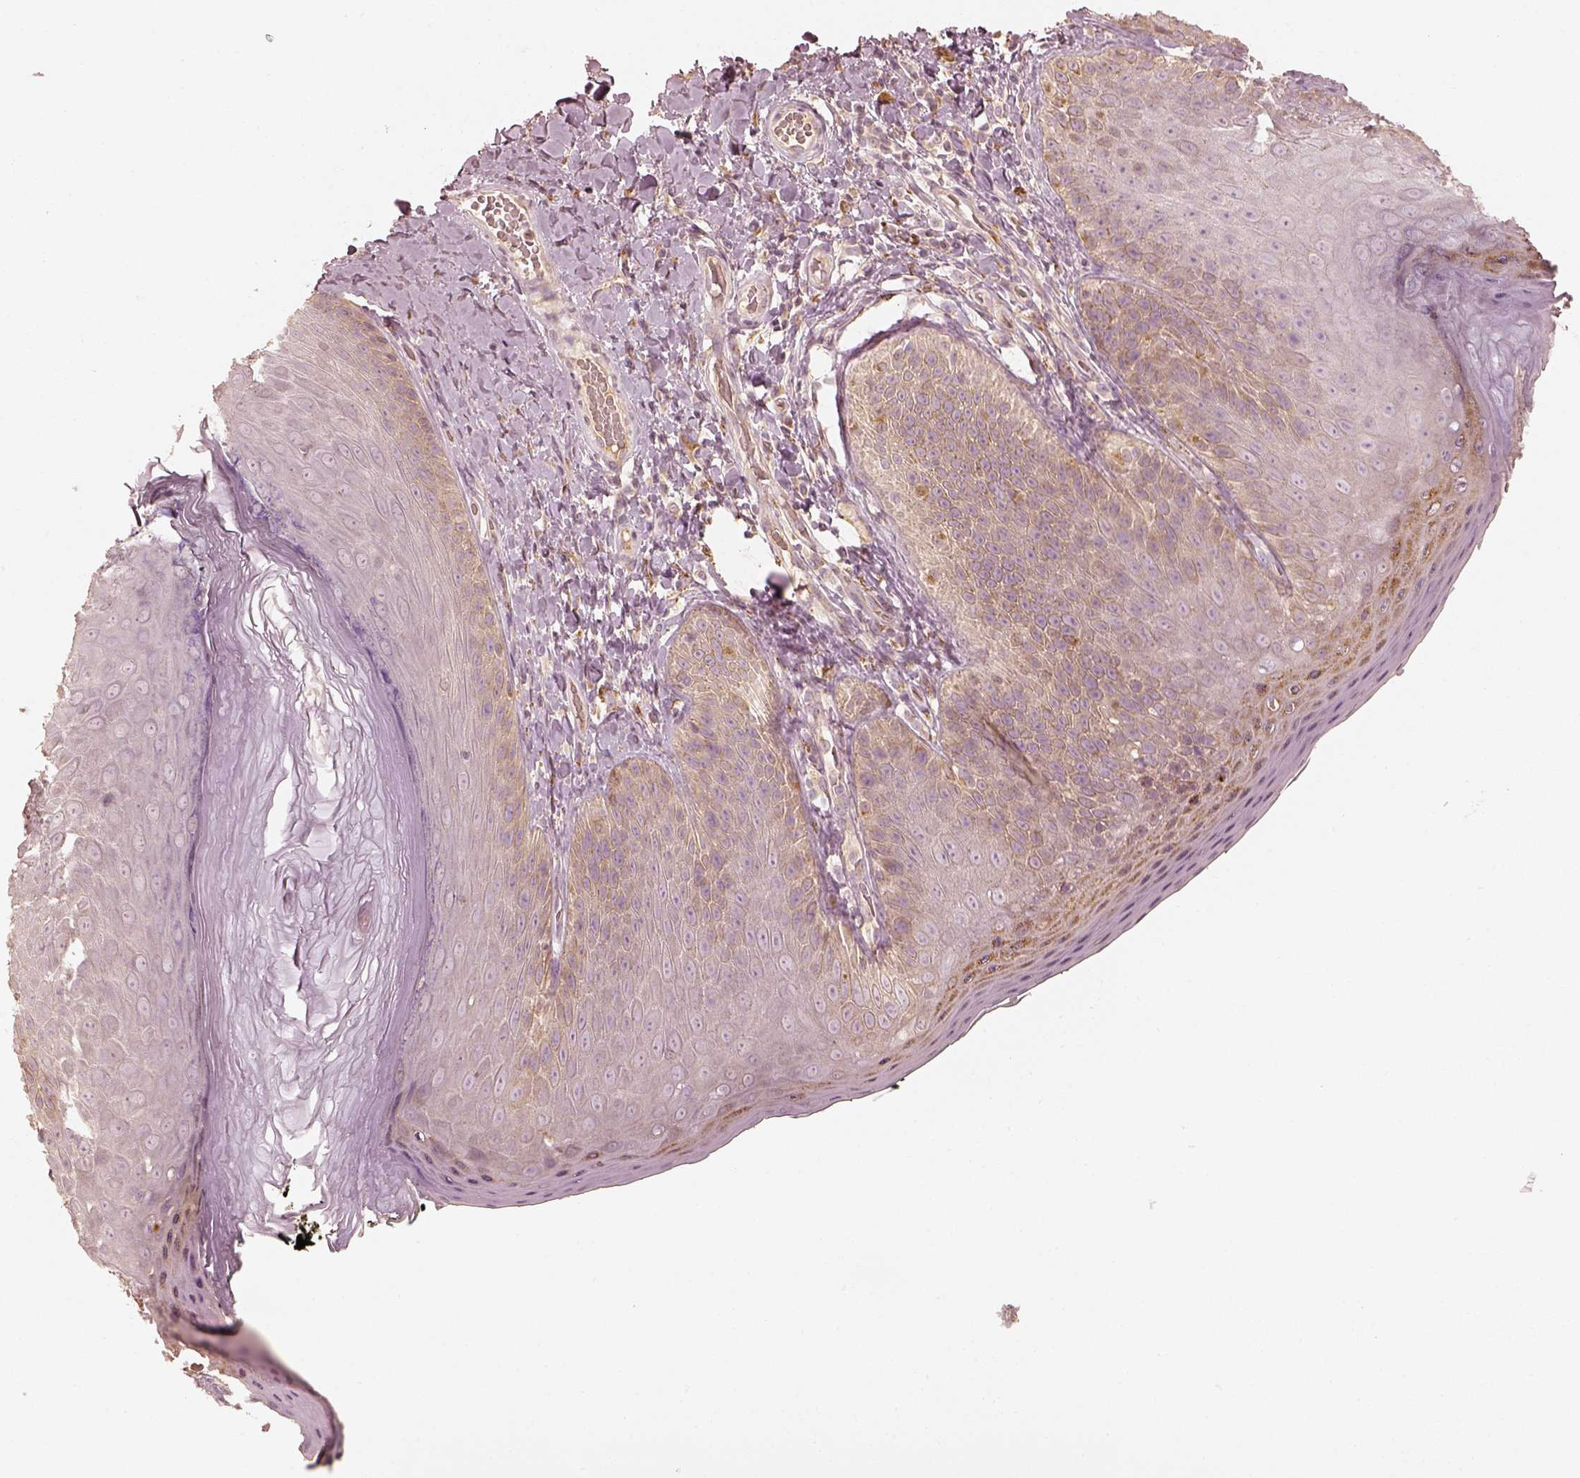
{"staining": {"intensity": "moderate", "quantity": "<25%", "location": "cytoplasmic/membranous"}, "tissue": "skin", "cell_type": "Epidermal cells", "image_type": "normal", "snomed": [{"axis": "morphology", "description": "Normal tissue, NOS"}, {"axis": "topography", "description": "Anal"}], "caption": "This image exhibits immunohistochemistry (IHC) staining of normal skin, with low moderate cytoplasmic/membranous staining in about <25% of epidermal cells.", "gene": "GORASP2", "patient": {"sex": "male", "age": 53}}